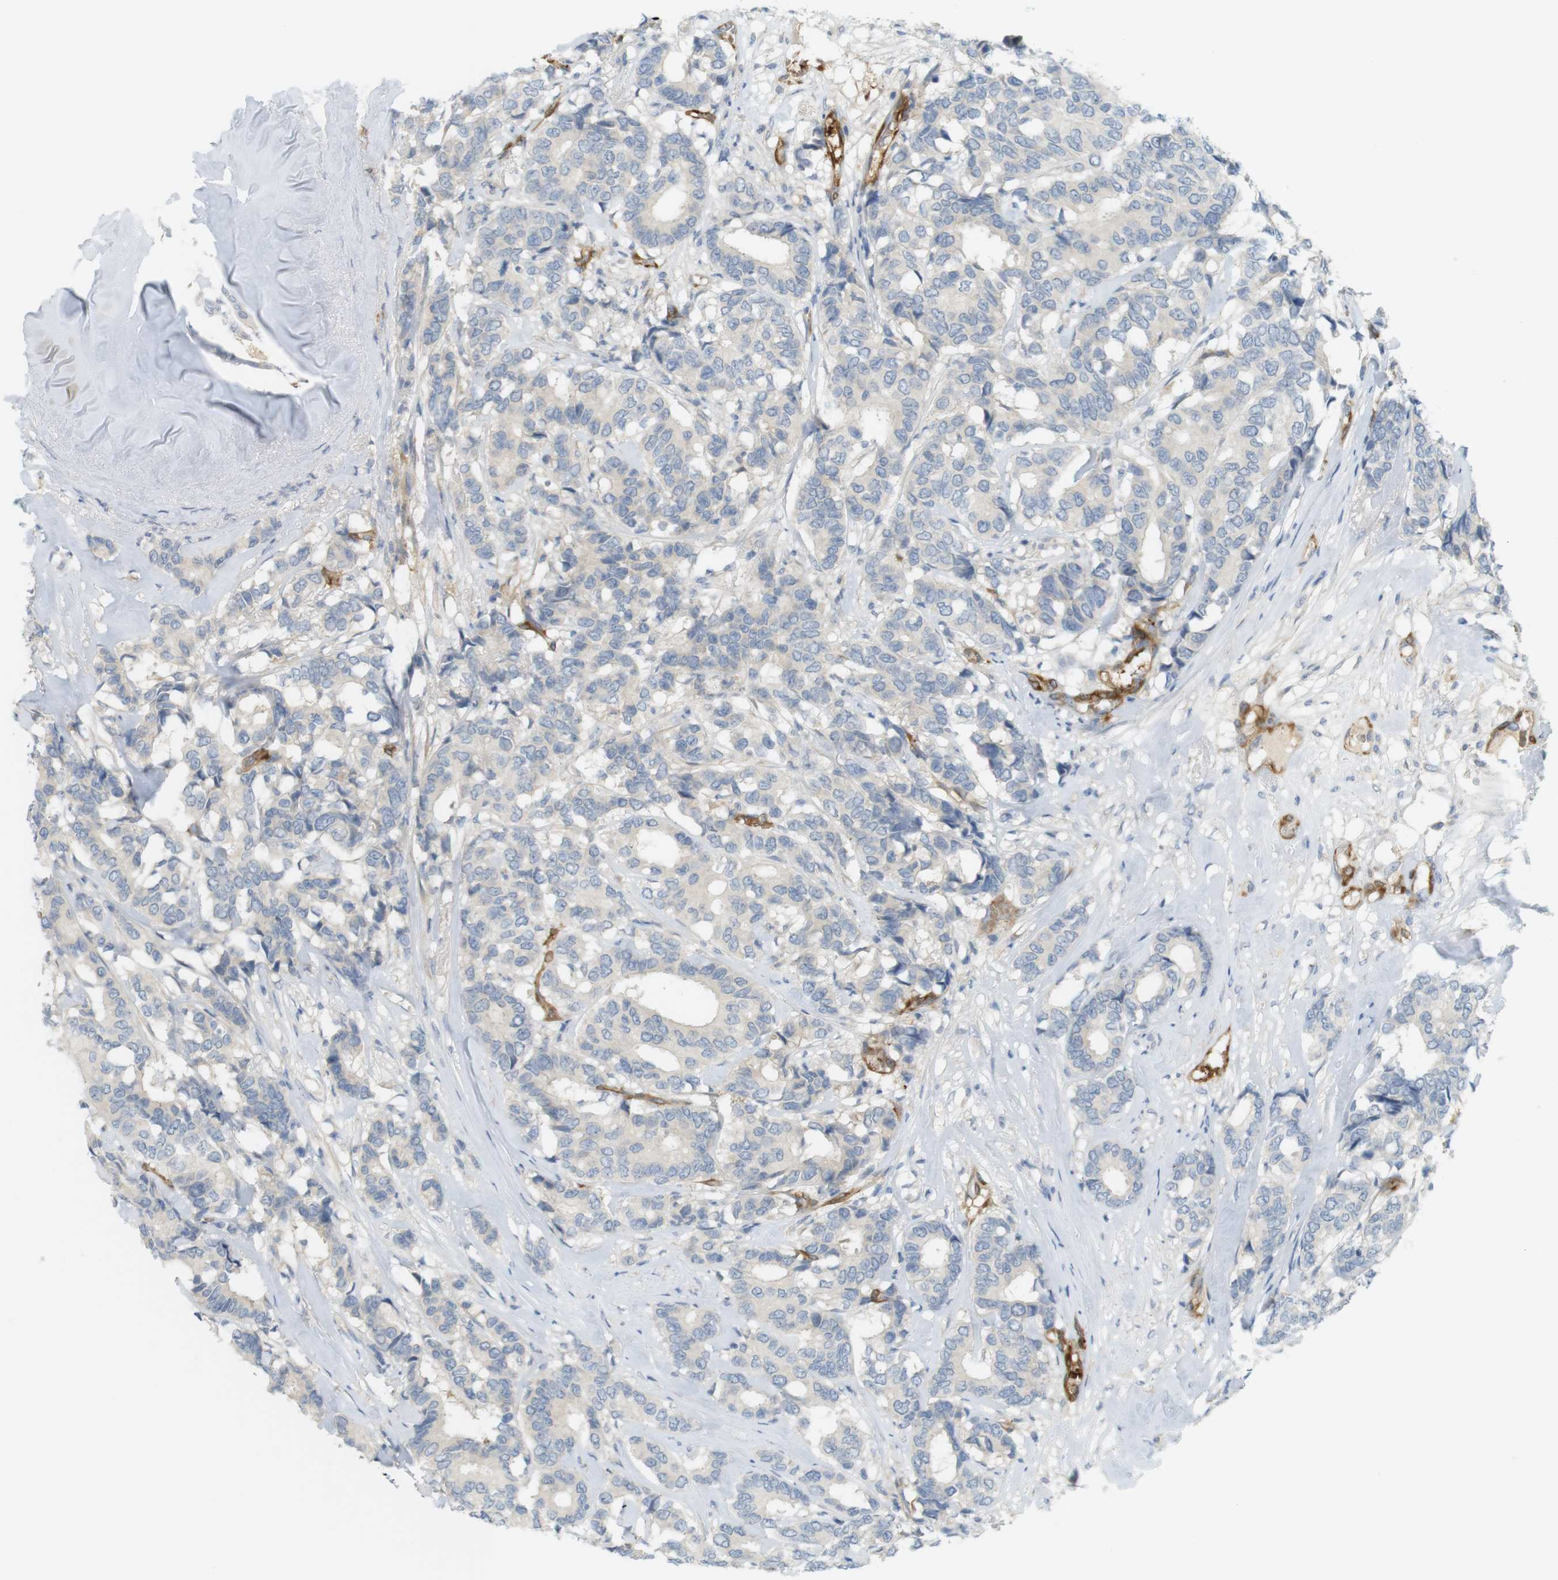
{"staining": {"intensity": "negative", "quantity": "none", "location": "none"}, "tissue": "breast cancer", "cell_type": "Tumor cells", "image_type": "cancer", "snomed": [{"axis": "morphology", "description": "Duct carcinoma"}, {"axis": "topography", "description": "Breast"}], "caption": "Invasive ductal carcinoma (breast) was stained to show a protein in brown. There is no significant staining in tumor cells.", "gene": "PDE3A", "patient": {"sex": "female", "age": 87}}